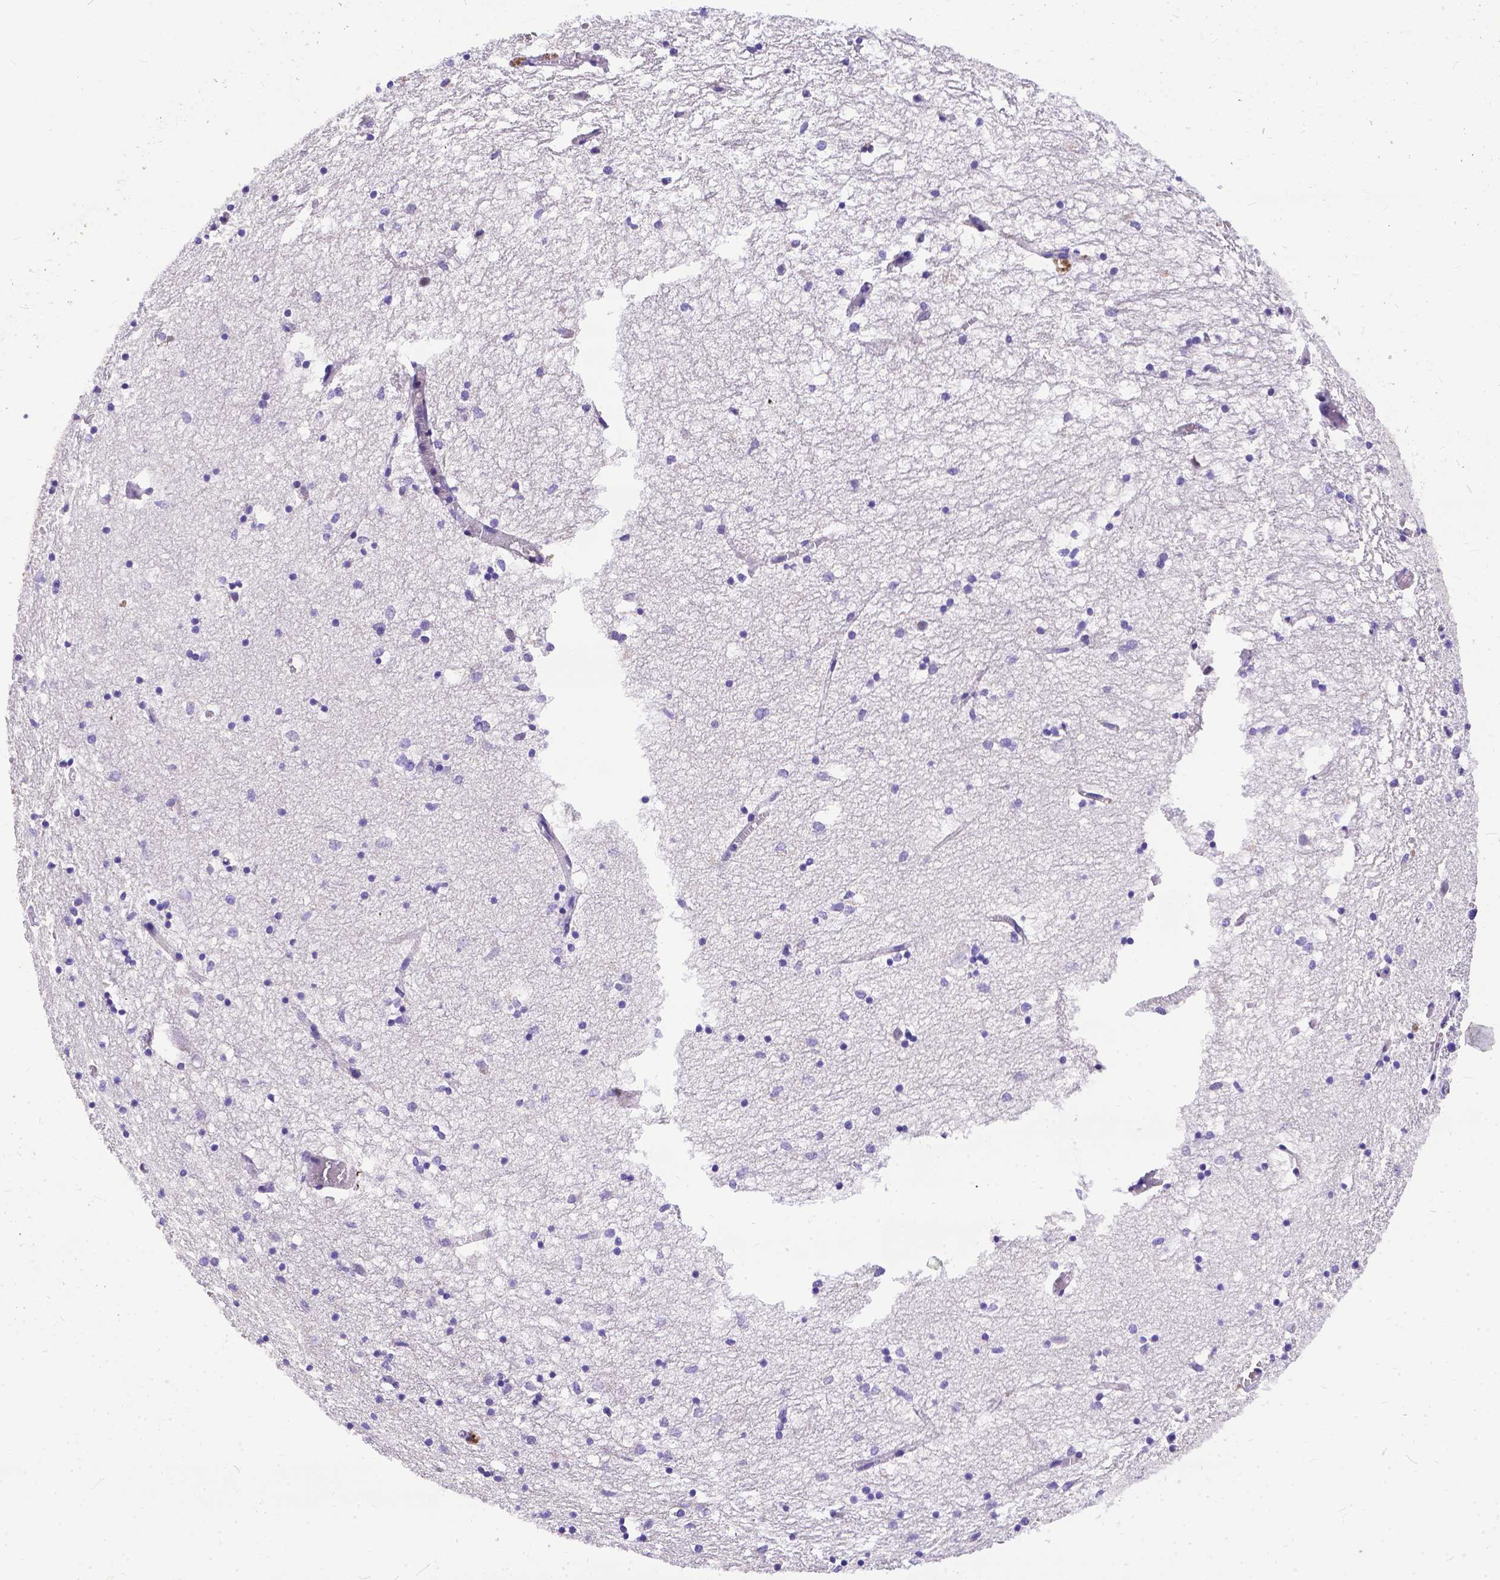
{"staining": {"intensity": "moderate", "quantity": "<25%", "location": "cytoplasmic/membranous,nuclear"}, "tissue": "hippocampus", "cell_type": "Glial cells", "image_type": "normal", "snomed": [{"axis": "morphology", "description": "Normal tissue, NOS"}, {"axis": "topography", "description": "Lateral ventricle wall"}, {"axis": "topography", "description": "Hippocampus"}], "caption": "Moderate cytoplasmic/membranous,nuclear staining is present in approximately <25% of glial cells in normal hippocampus.", "gene": "DLEC1", "patient": {"sex": "female", "age": 63}}